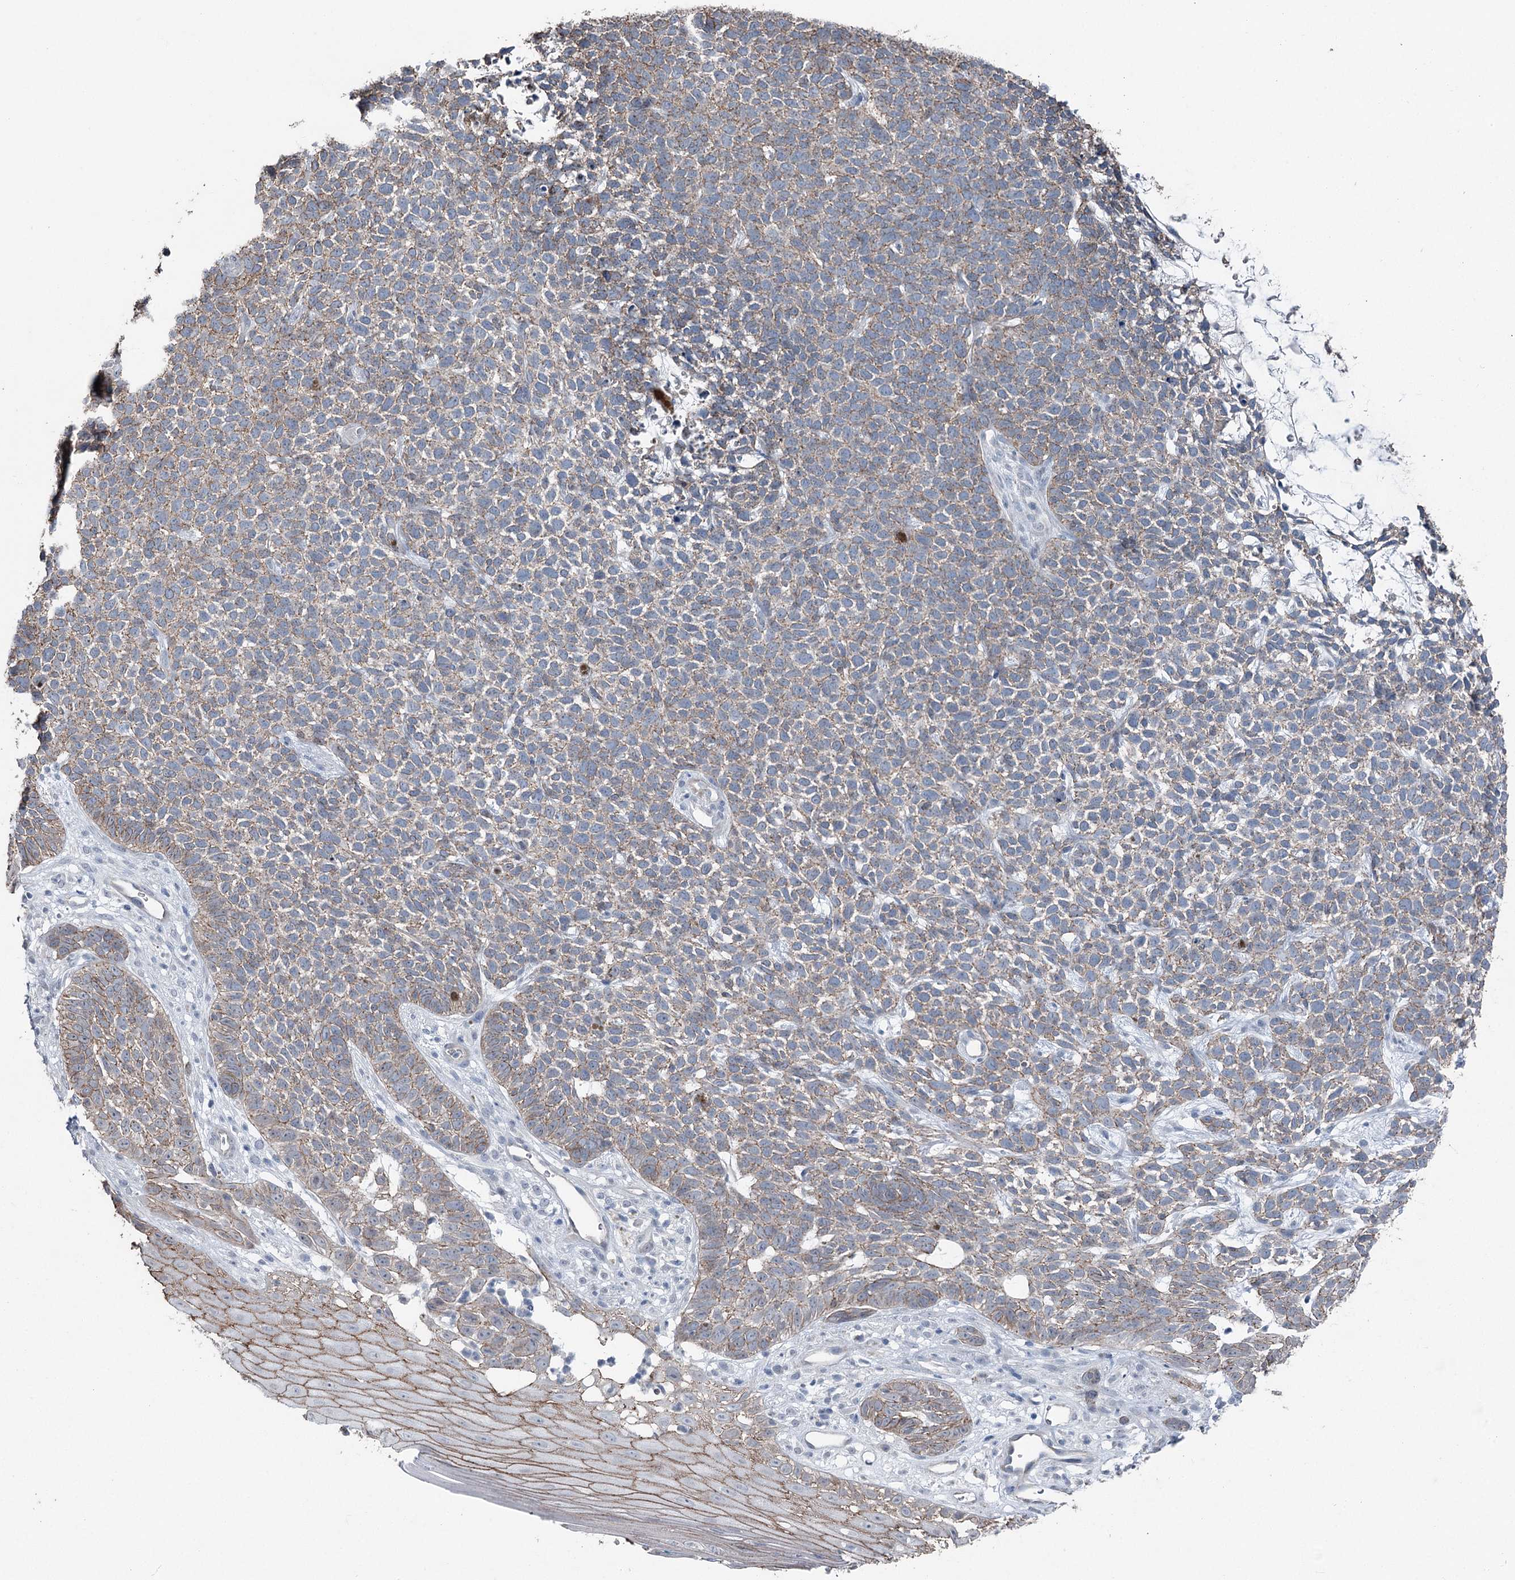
{"staining": {"intensity": "moderate", "quantity": "25%-75%", "location": "cytoplasmic/membranous"}, "tissue": "skin cancer", "cell_type": "Tumor cells", "image_type": "cancer", "snomed": [{"axis": "morphology", "description": "Basal cell carcinoma"}, {"axis": "topography", "description": "Skin"}], "caption": "High-power microscopy captured an immunohistochemistry (IHC) histopathology image of skin cancer, revealing moderate cytoplasmic/membranous staining in approximately 25%-75% of tumor cells.", "gene": "FAM120B", "patient": {"sex": "female", "age": 84}}